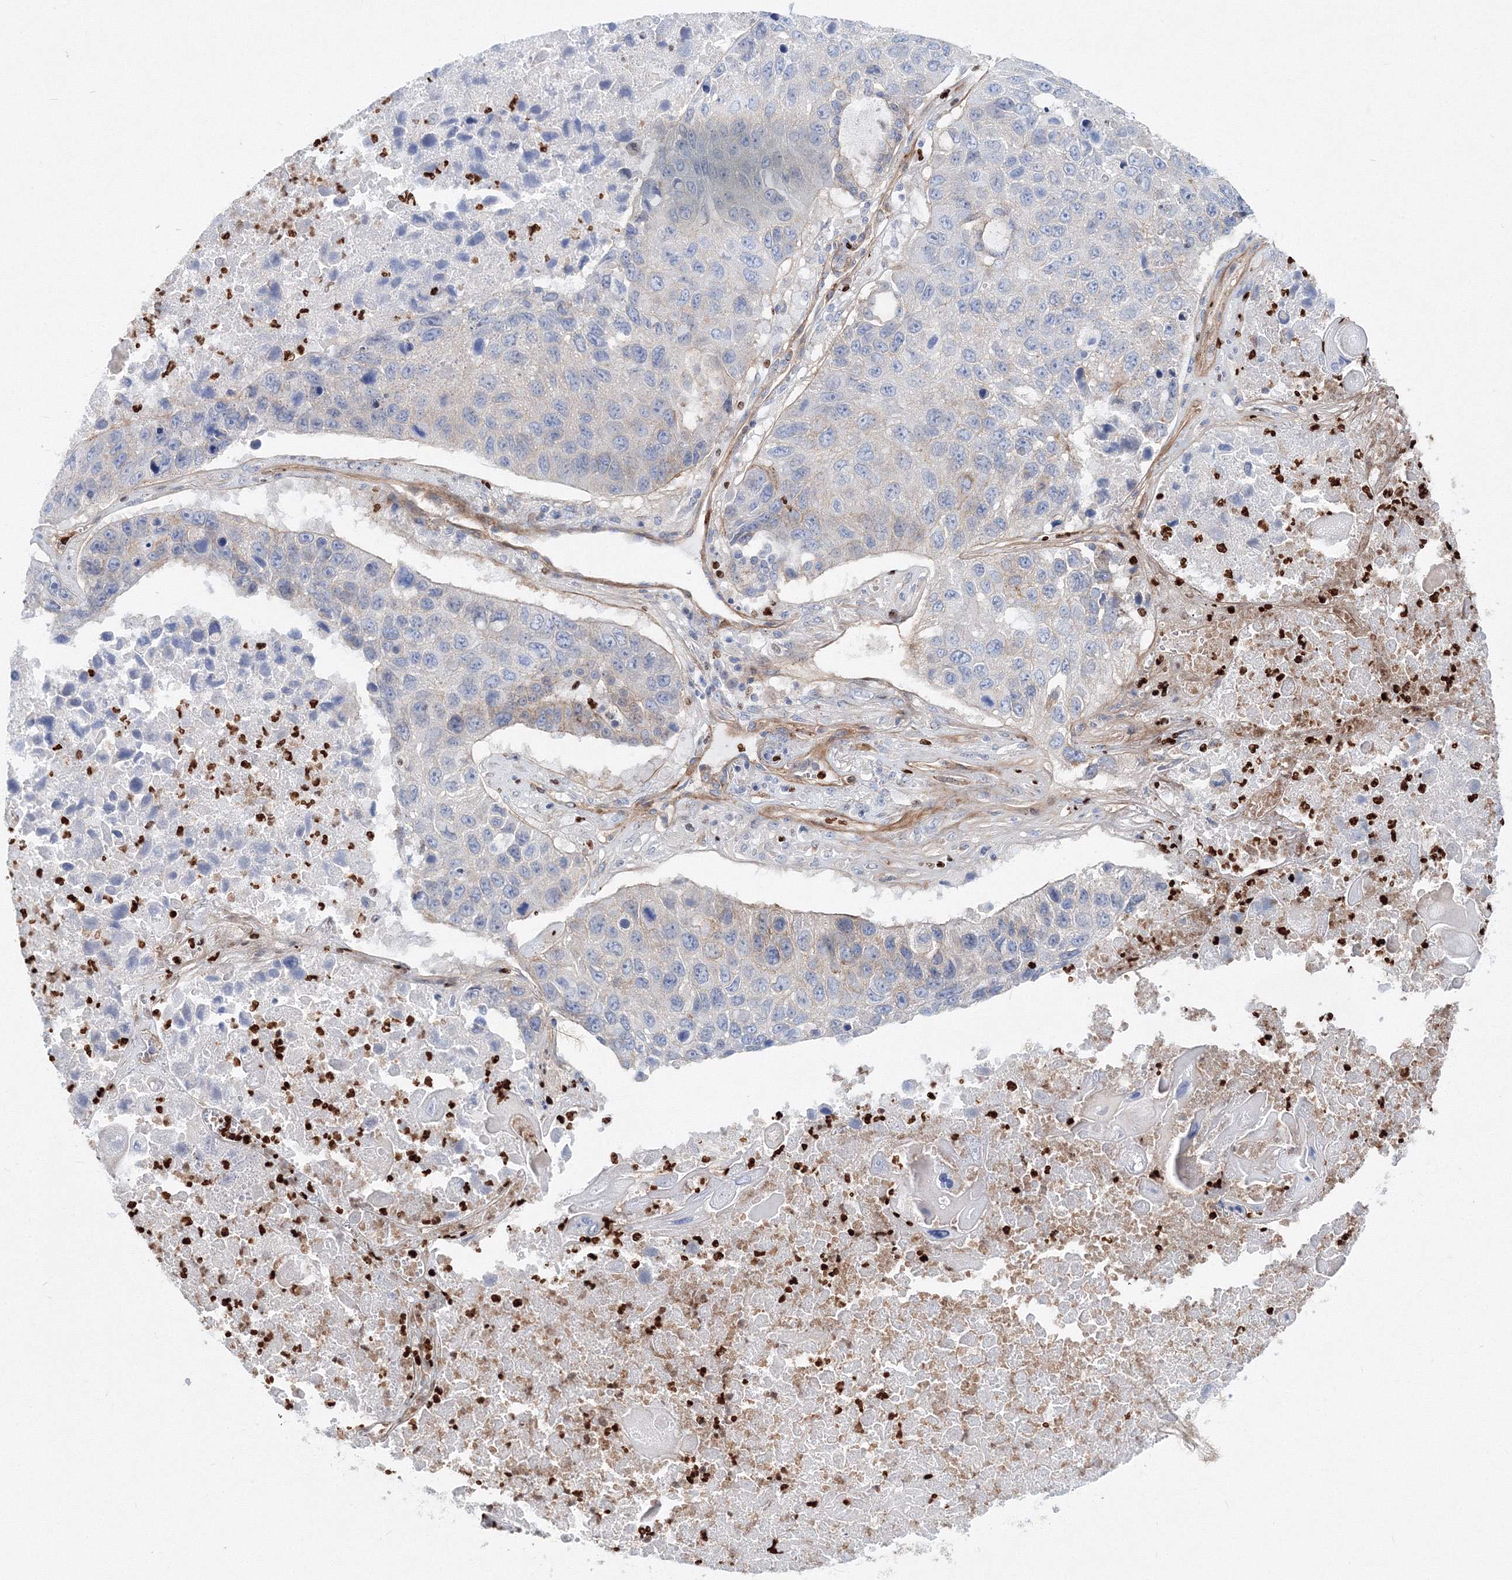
{"staining": {"intensity": "weak", "quantity": "<25%", "location": "cytoplasmic/membranous"}, "tissue": "lung cancer", "cell_type": "Tumor cells", "image_type": "cancer", "snomed": [{"axis": "morphology", "description": "Squamous cell carcinoma, NOS"}, {"axis": "topography", "description": "Lung"}], "caption": "Immunohistochemical staining of lung cancer exhibits no significant expression in tumor cells.", "gene": "C11orf52", "patient": {"sex": "male", "age": 61}}